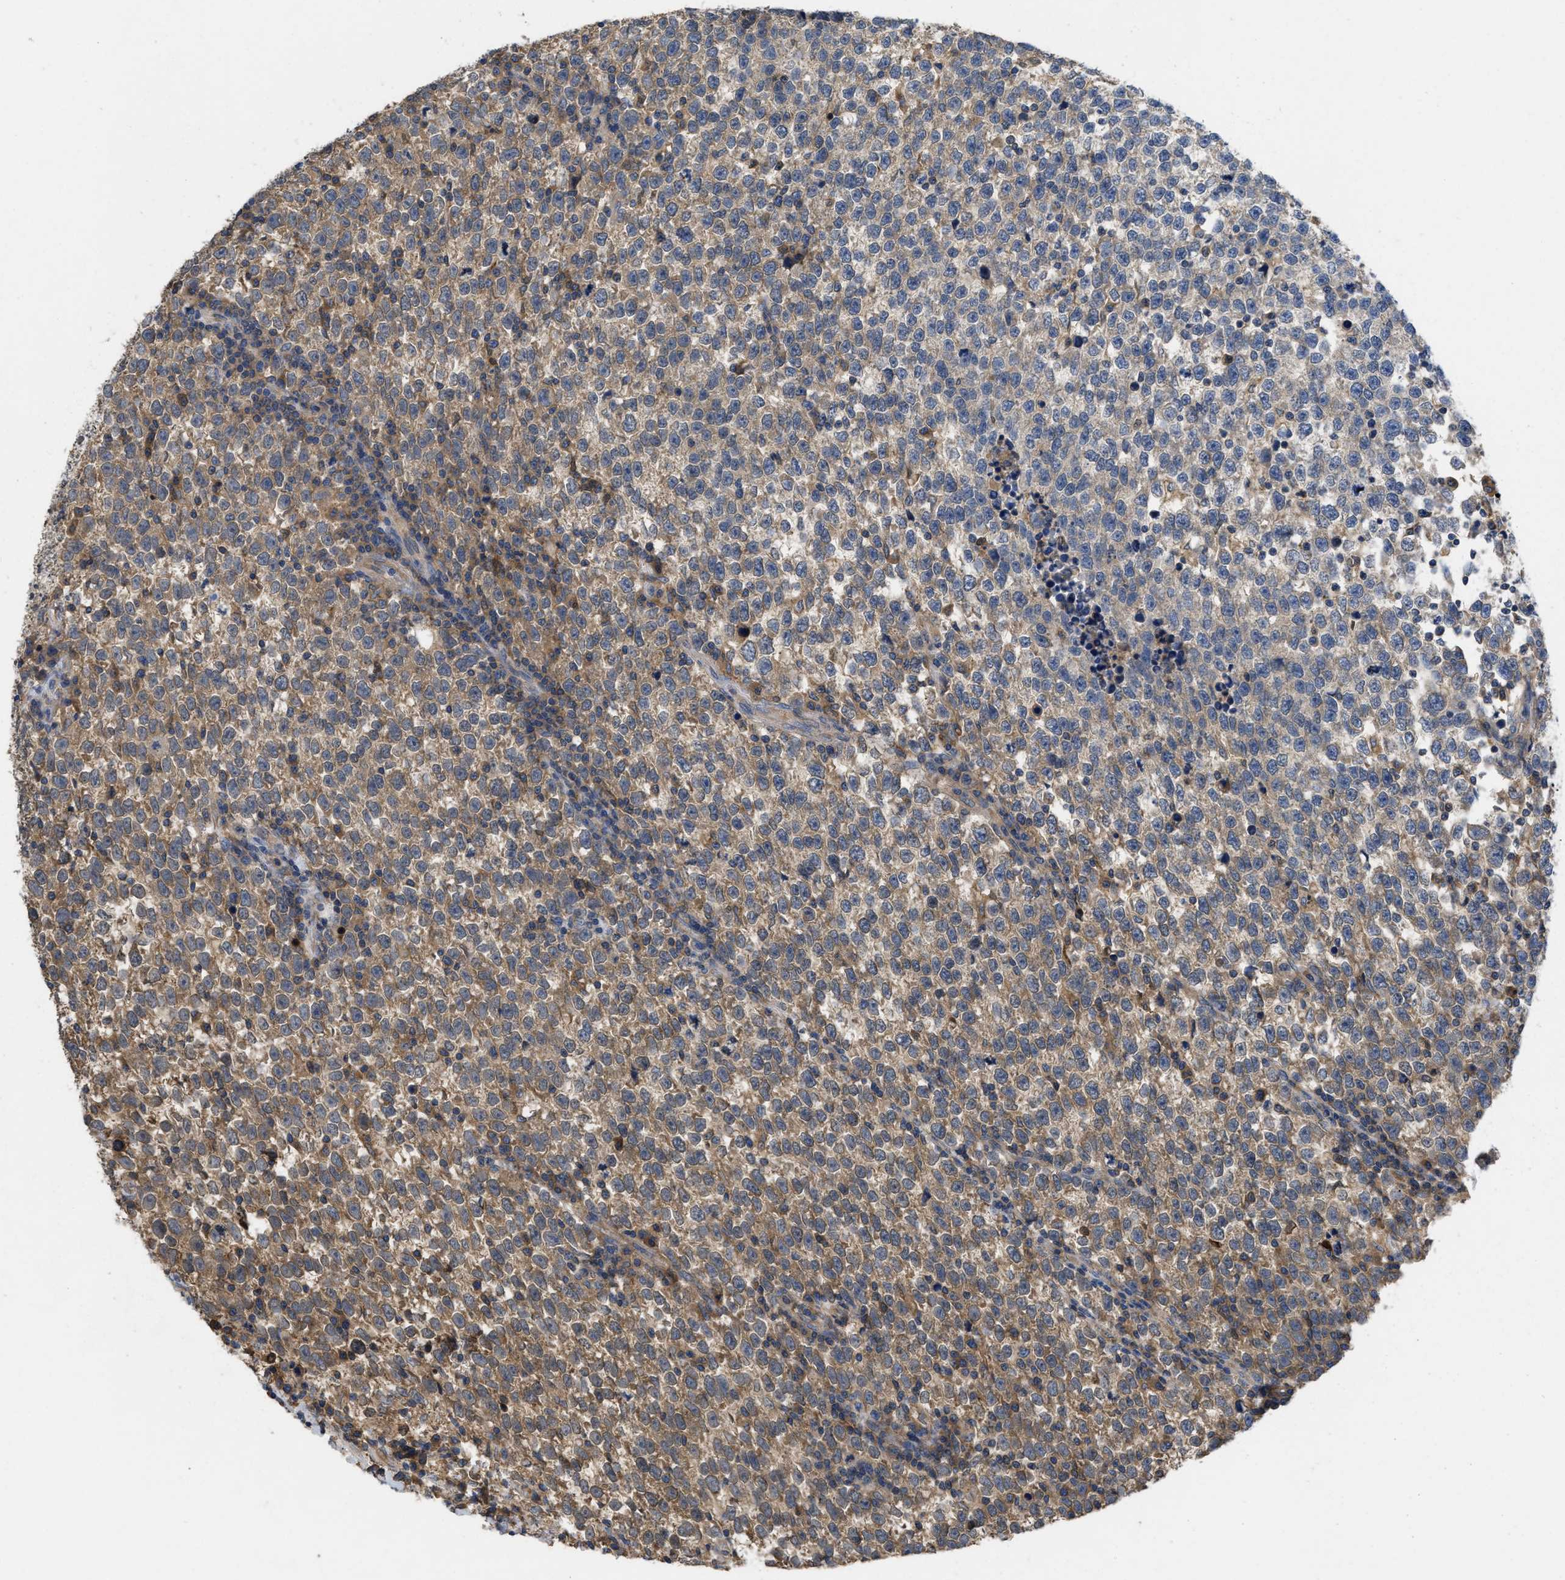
{"staining": {"intensity": "moderate", "quantity": "25%-75%", "location": "cytoplasmic/membranous"}, "tissue": "testis cancer", "cell_type": "Tumor cells", "image_type": "cancer", "snomed": [{"axis": "morphology", "description": "Normal tissue, NOS"}, {"axis": "morphology", "description": "Seminoma, NOS"}, {"axis": "topography", "description": "Testis"}], "caption": "IHC staining of testis cancer, which displays medium levels of moderate cytoplasmic/membranous positivity in approximately 25%-75% of tumor cells indicating moderate cytoplasmic/membranous protein positivity. The staining was performed using DAB (brown) for protein detection and nuclei were counterstained in hematoxylin (blue).", "gene": "RNF216", "patient": {"sex": "male", "age": 43}}